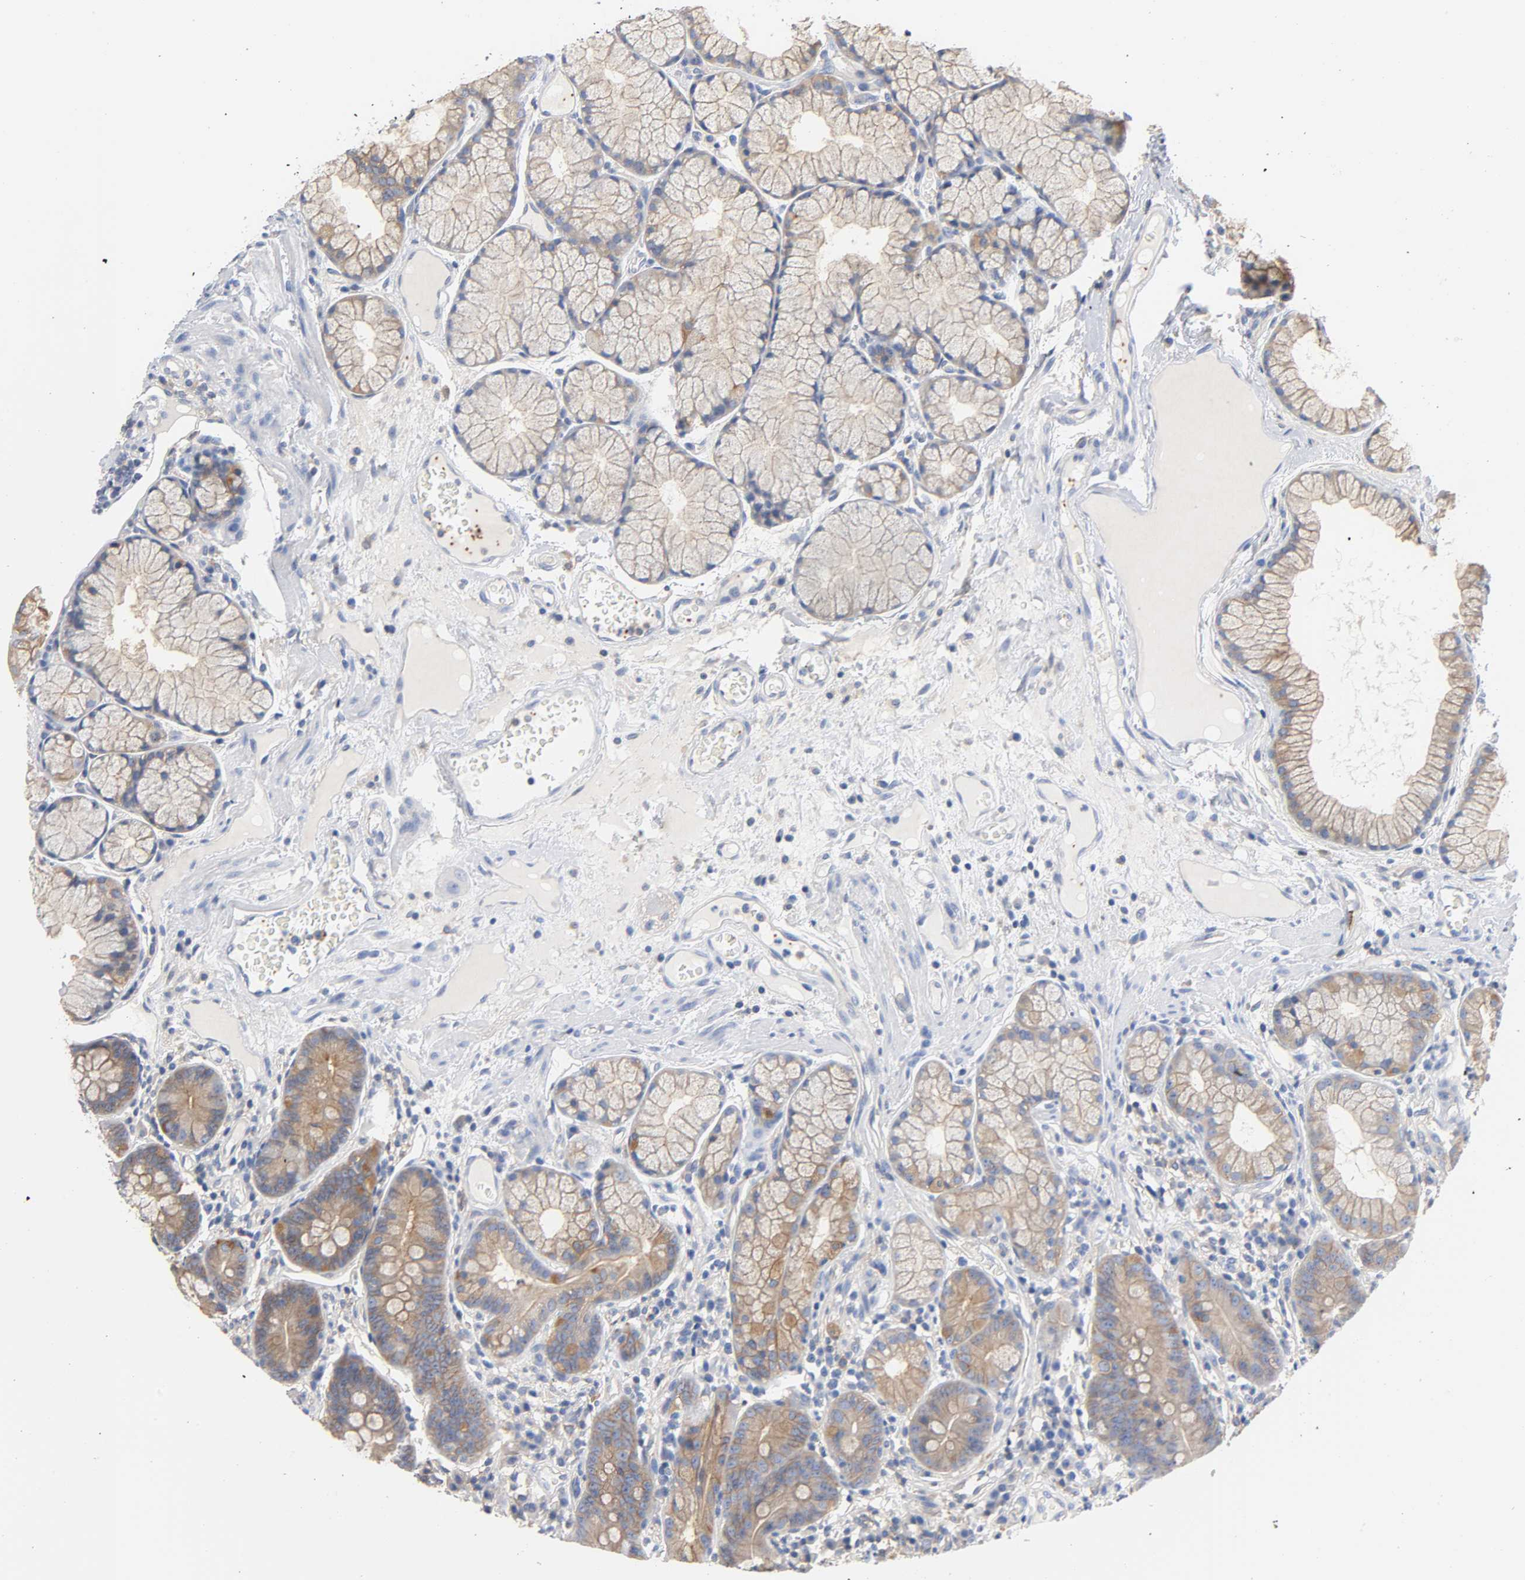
{"staining": {"intensity": "weak", "quantity": ">75%", "location": "cytoplasmic/membranous"}, "tissue": "duodenum", "cell_type": "Glandular cells", "image_type": "normal", "snomed": [{"axis": "morphology", "description": "Normal tissue, NOS"}, {"axis": "topography", "description": "Duodenum"}], "caption": "Protein expression by immunohistochemistry (IHC) shows weak cytoplasmic/membranous positivity in about >75% of glandular cells in normal duodenum.", "gene": "SRC", "patient": {"sex": "male", "age": 50}}